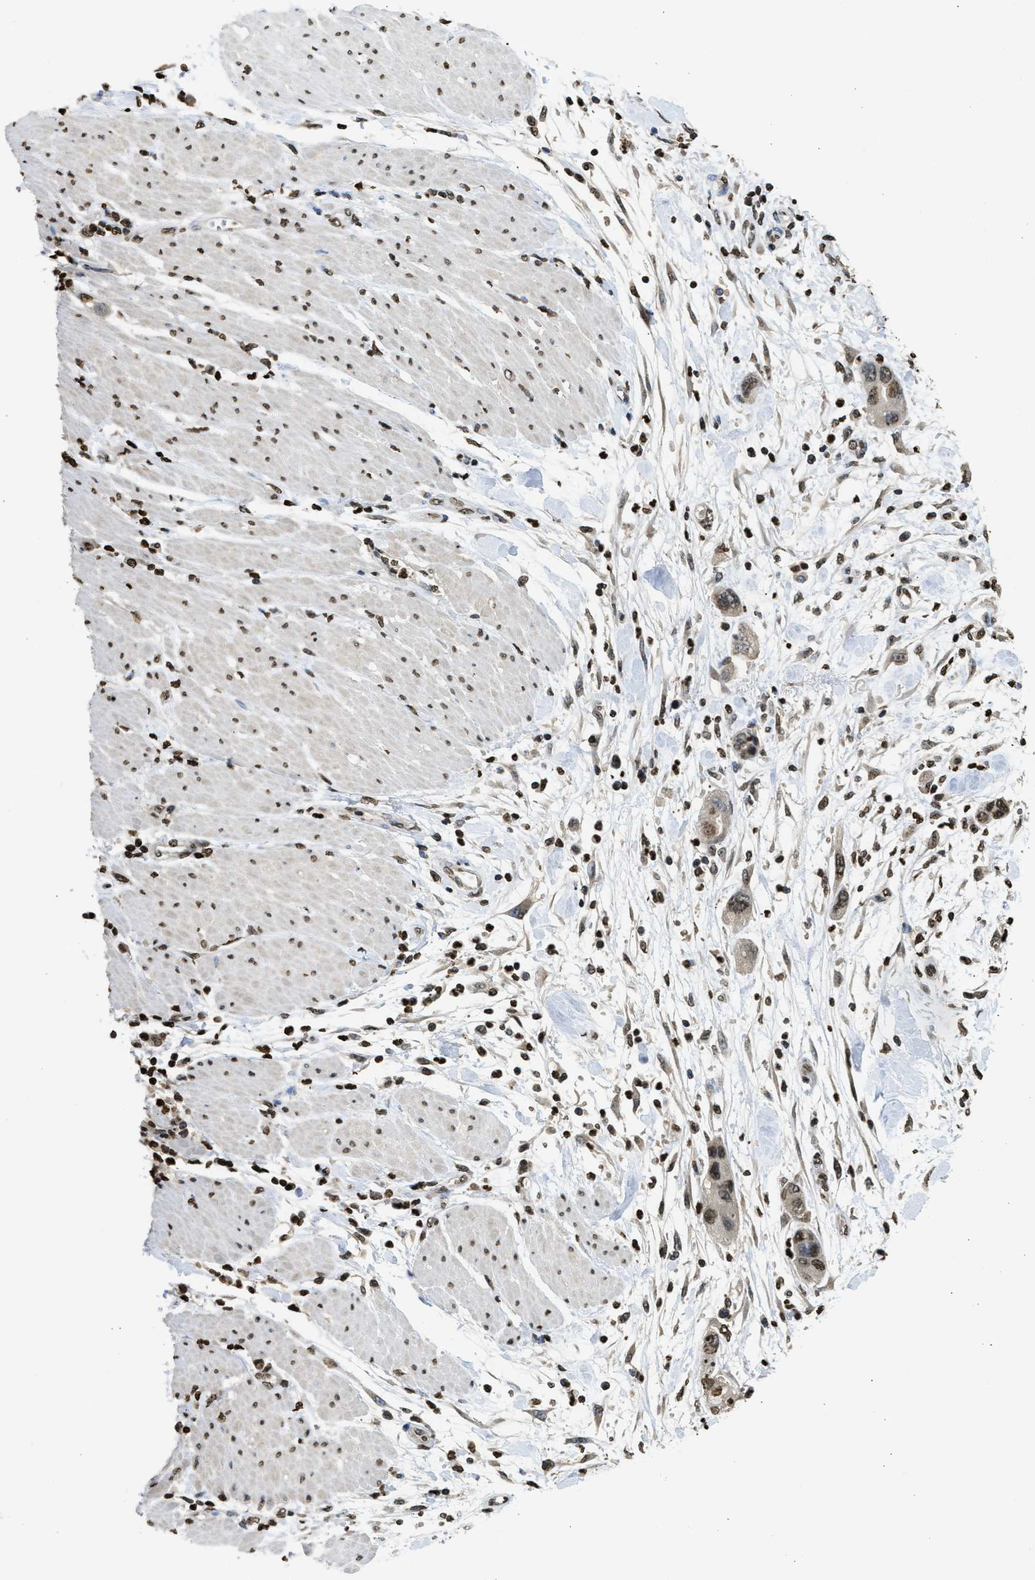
{"staining": {"intensity": "moderate", "quantity": ">75%", "location": "nuclear"}, "tissue": "pancreatic cancer", "cell_type": "Tumor cells", "image_type": "cancer", "snomed": [{"axis": "morphology", "description": "Normal tissue, NOS"}, {"axis": "morphology", "description": "Adenocarcinoma, NOS"}, {"axis": "topography", "description": "Pancreas"}], "caption": "Pancreatic cancer stained with immunohistochemistry (IHC) demonstrates moderate nuclear expression in approximately >75% of tumor cells. (Brightfield microscopy of DAB IHC at high magnification).", "gene": "RRAGC", "patient": {"sex": "female", "age": 71}}